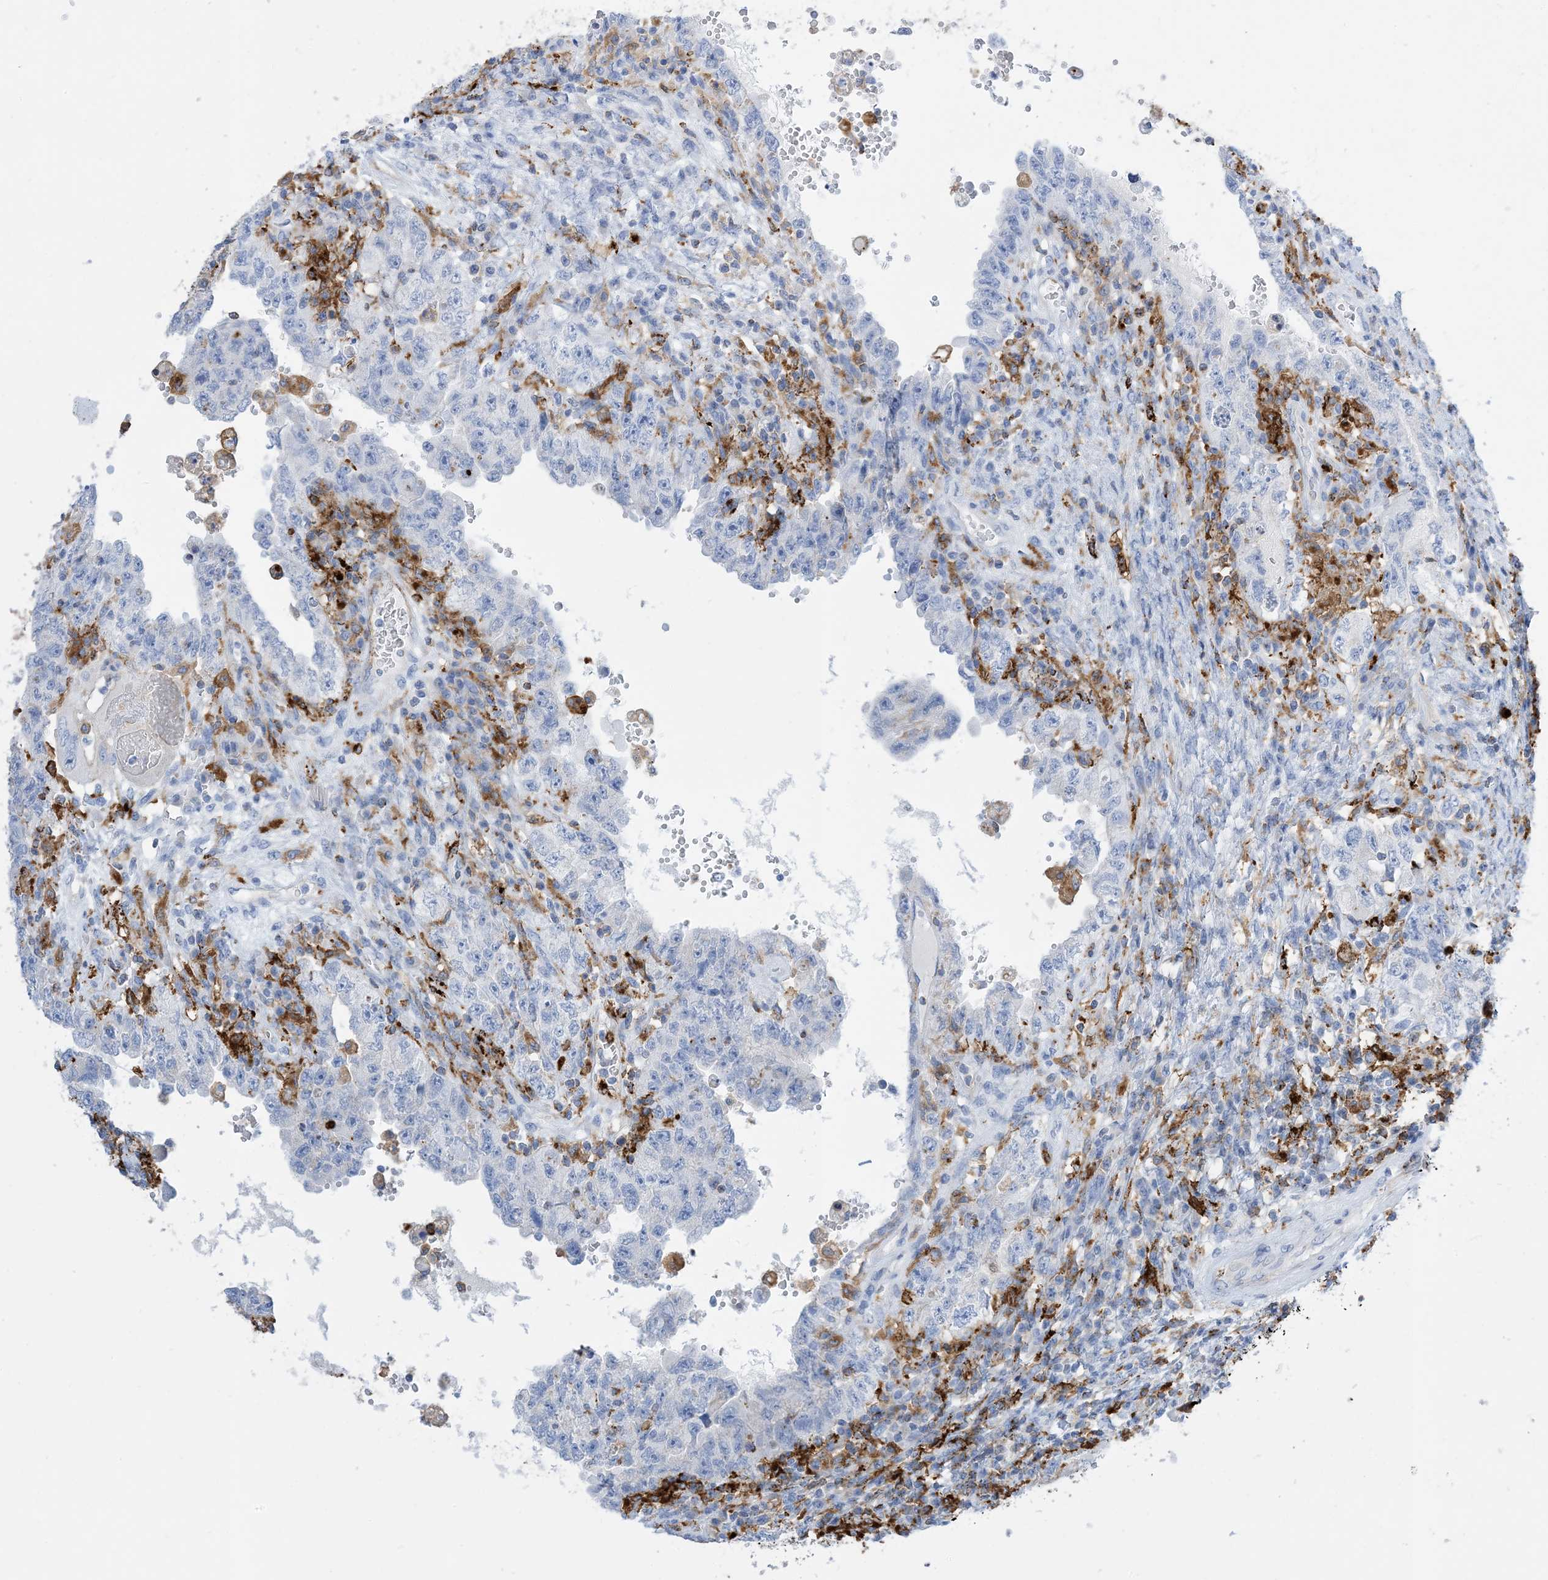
{"staining": {"intensity": "negative", "quantity": "none", "location": "none"}, "tissue": "testis cancer", "cell_type": "Tumor cells", "image_type": "cancer", "snomed": [{"axis": "morphology", "description": "Carcinoma, Embryonal, NOS"}, {"axis": "topography", "description": "Testis"}], "caption": "Tumor cells show no significant protein staining in testis cancer (embryonal carcinoma).", "gene": "DPH3", "patient": {"sex": "male", "age": 26}}